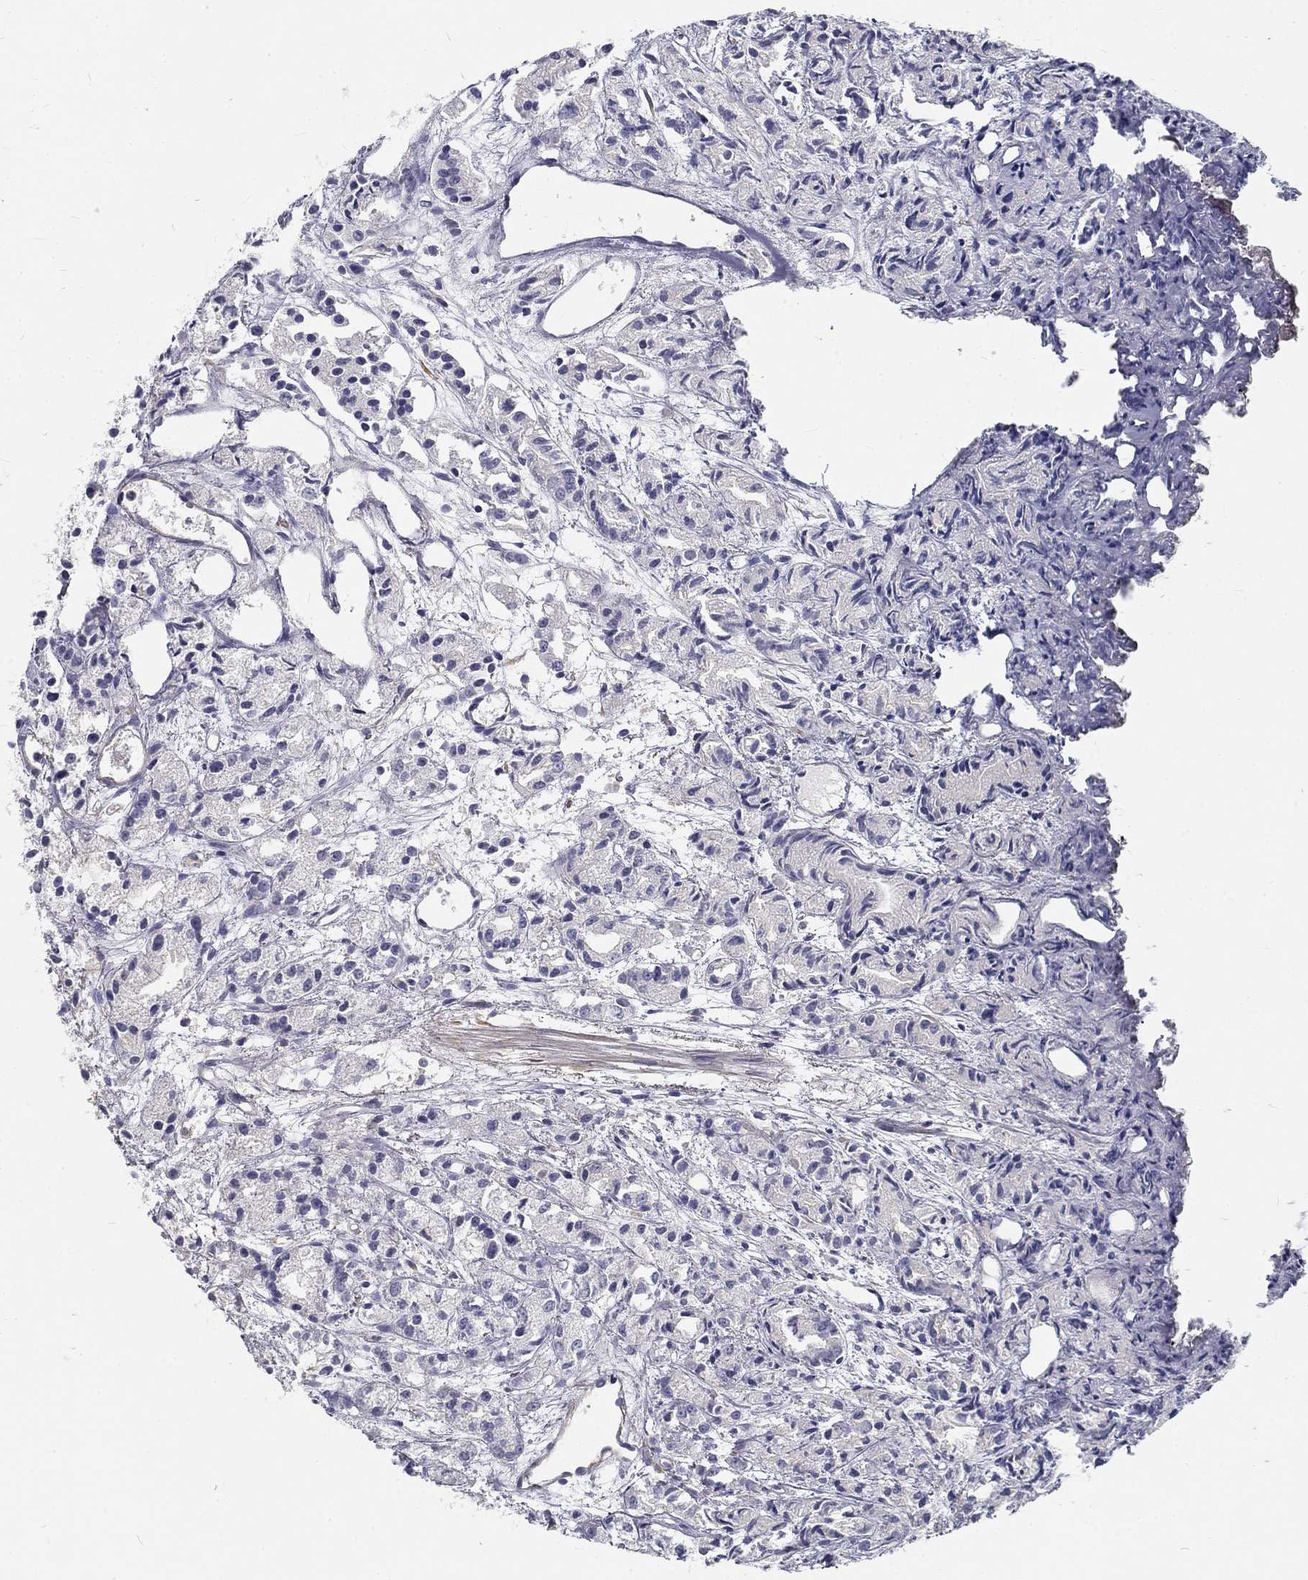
{"staining": {"intensity": "negative", "quantity": "none", "location": "none"}, "tissue": "prostate cancer", "cell_type": "Tumor cells", "image_type": "cancer", "snomed": [{"axis": "morphology", "description": "Adenocarcinoma, Medium grade"}, {"axis": "topography", "description": "Prostate"}], "caption": "IHC of adenocarcinoma (medium-grade) (prostate) demonstrates no staining in tumor cells.", "gene": "MTMR11", "patient": {"sex": "male", "age": 74}}